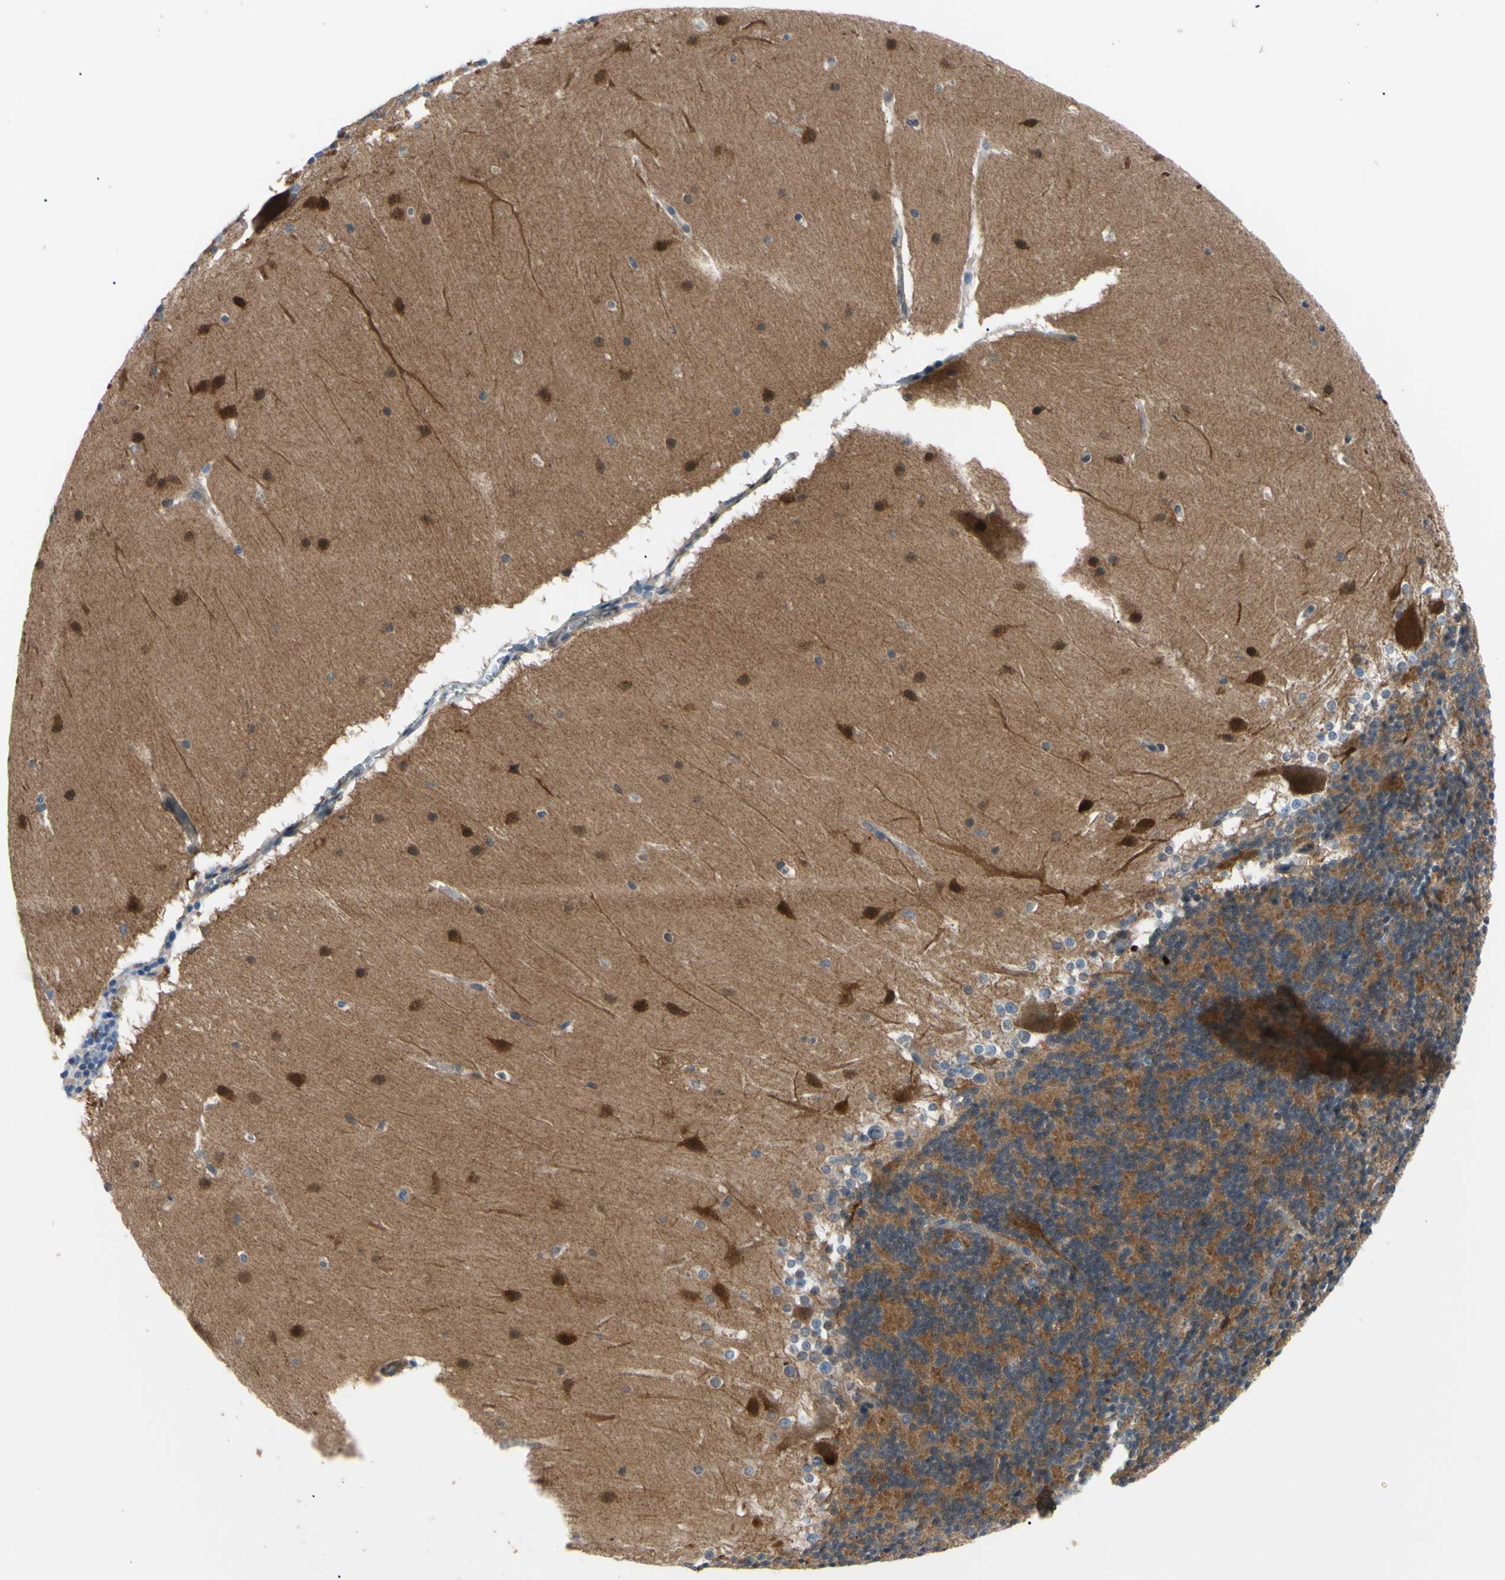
{"staining": {"intensity": "moderate", "quantity": ">75%", "location": "cytoplasmic/membranous"}, "tissue": "cerebellum", "cell_type": "Cells in granular layer", "image_type": "normal", "snomed": [{"axis": "morphology", "description": "Normal tissue, NOS"}, {"axis": "topography", "description": "Cerebellum"}], "caption": "Immunohistochemistry (IHC) (DAB (3,3'-diaminobenzidine)) staining of benign cerebellum displays moderate cytoplasmic/membranous protein staining in approximately >75% of cells in granular layer. The staining was performed using DAB to visualize the protein expression in brown, while the nuclei were stained in blue with hematoxylin (Magnification: 20x).", "gene": "NOL3", "patient": {"sex": "female", "age": 19}}